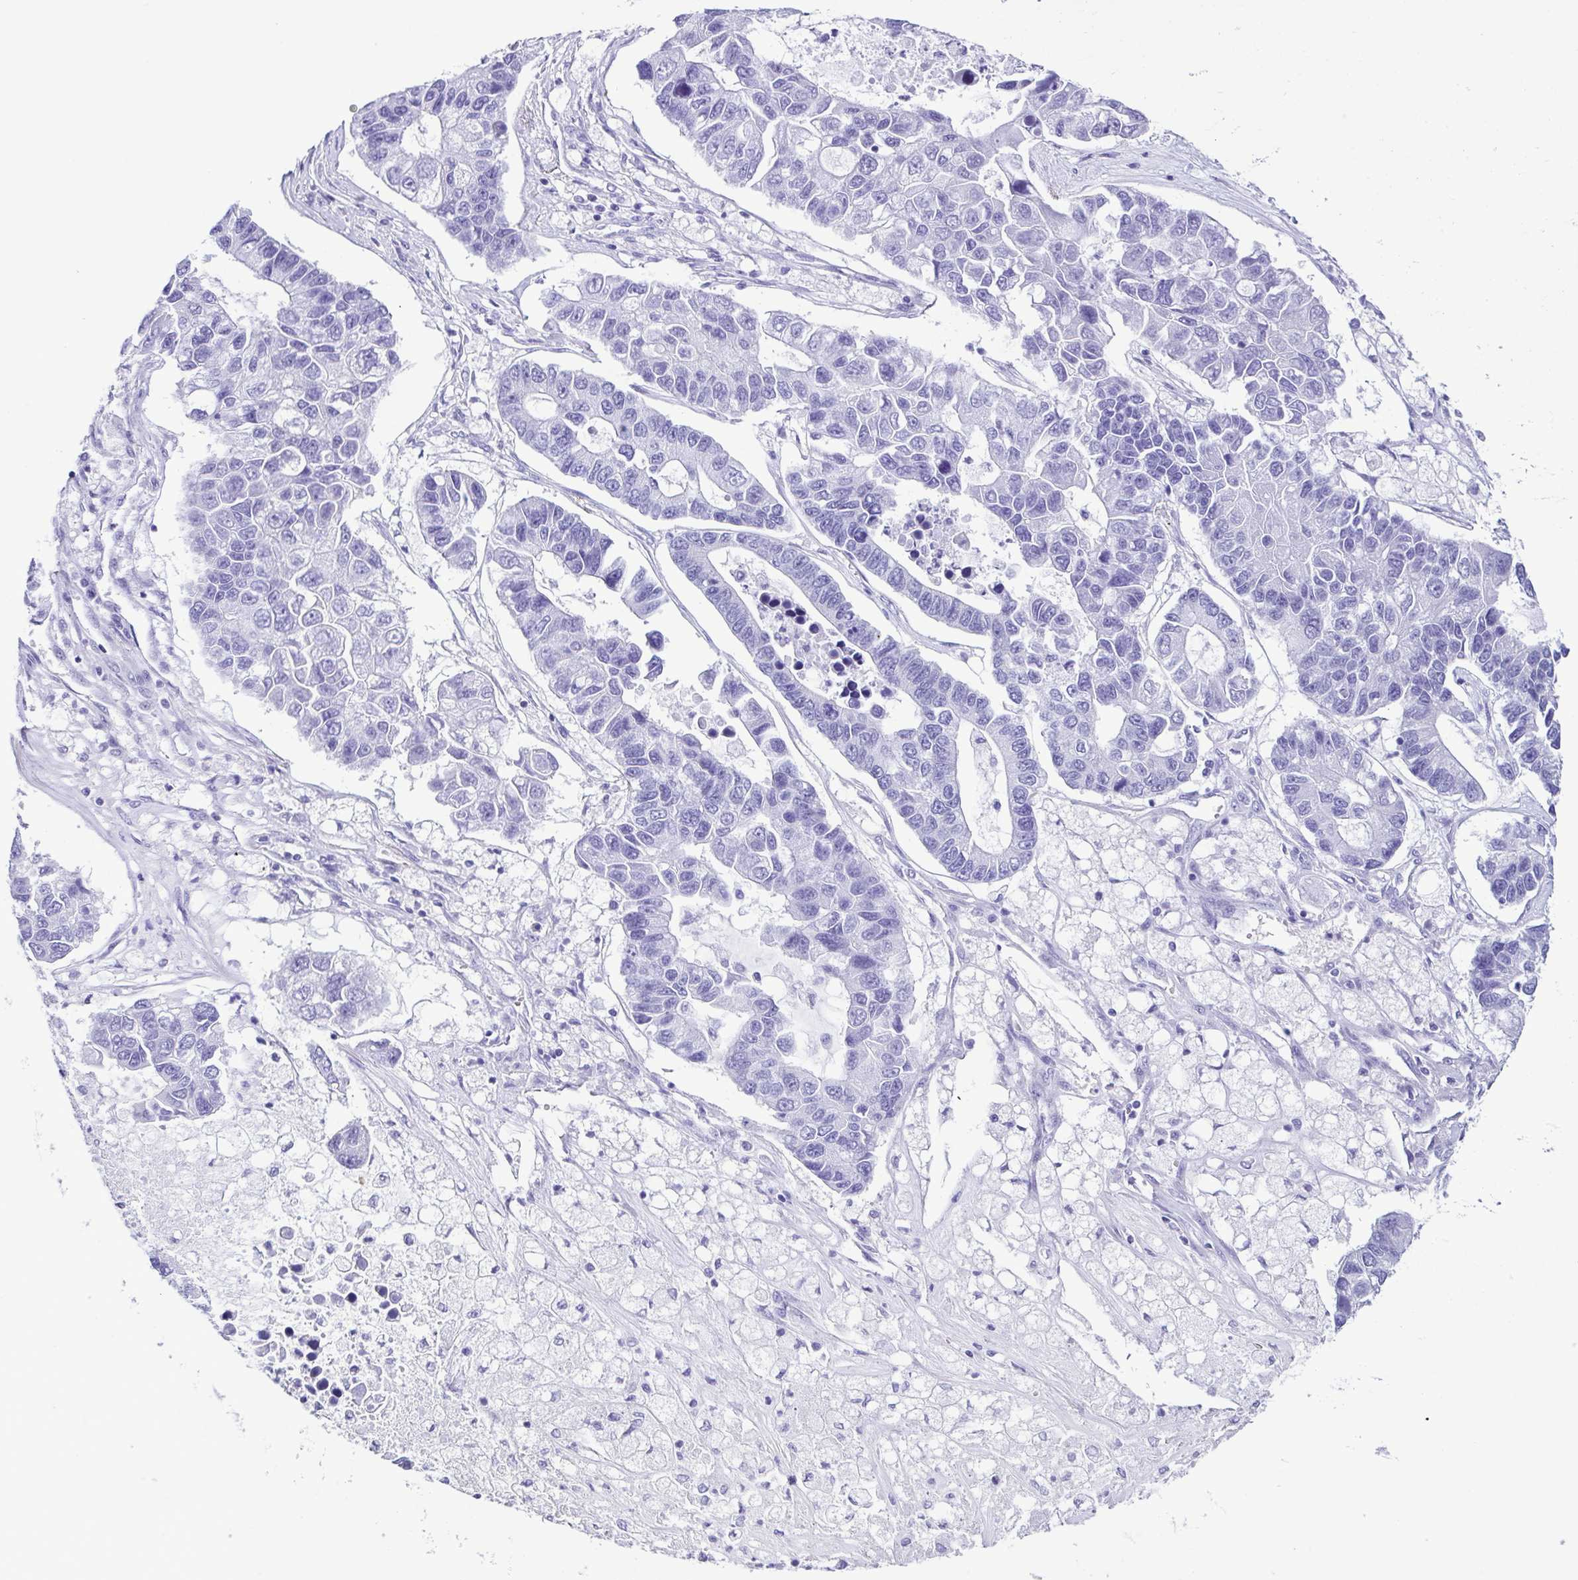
{"staining": {"intensity": "negative", "quantity": "none", "location": "none"}, "tissue": "lung cancer", "cell_type": "Tumor cells", "image_type": "cancer", "snomed": [{"axis": "morphology", "description": "Adenocarcinoma, NOS"}, {"axis": "topography", "description": "Bronchus"}, {"axis": "topography", "description": "Lung"}], "caption": "Lung cancer was stained to show a protein in brown. There is no significant positivity in tumor cells.", "gene": "ACTRT3", "patient": {"sex": "female", "age": 51}}